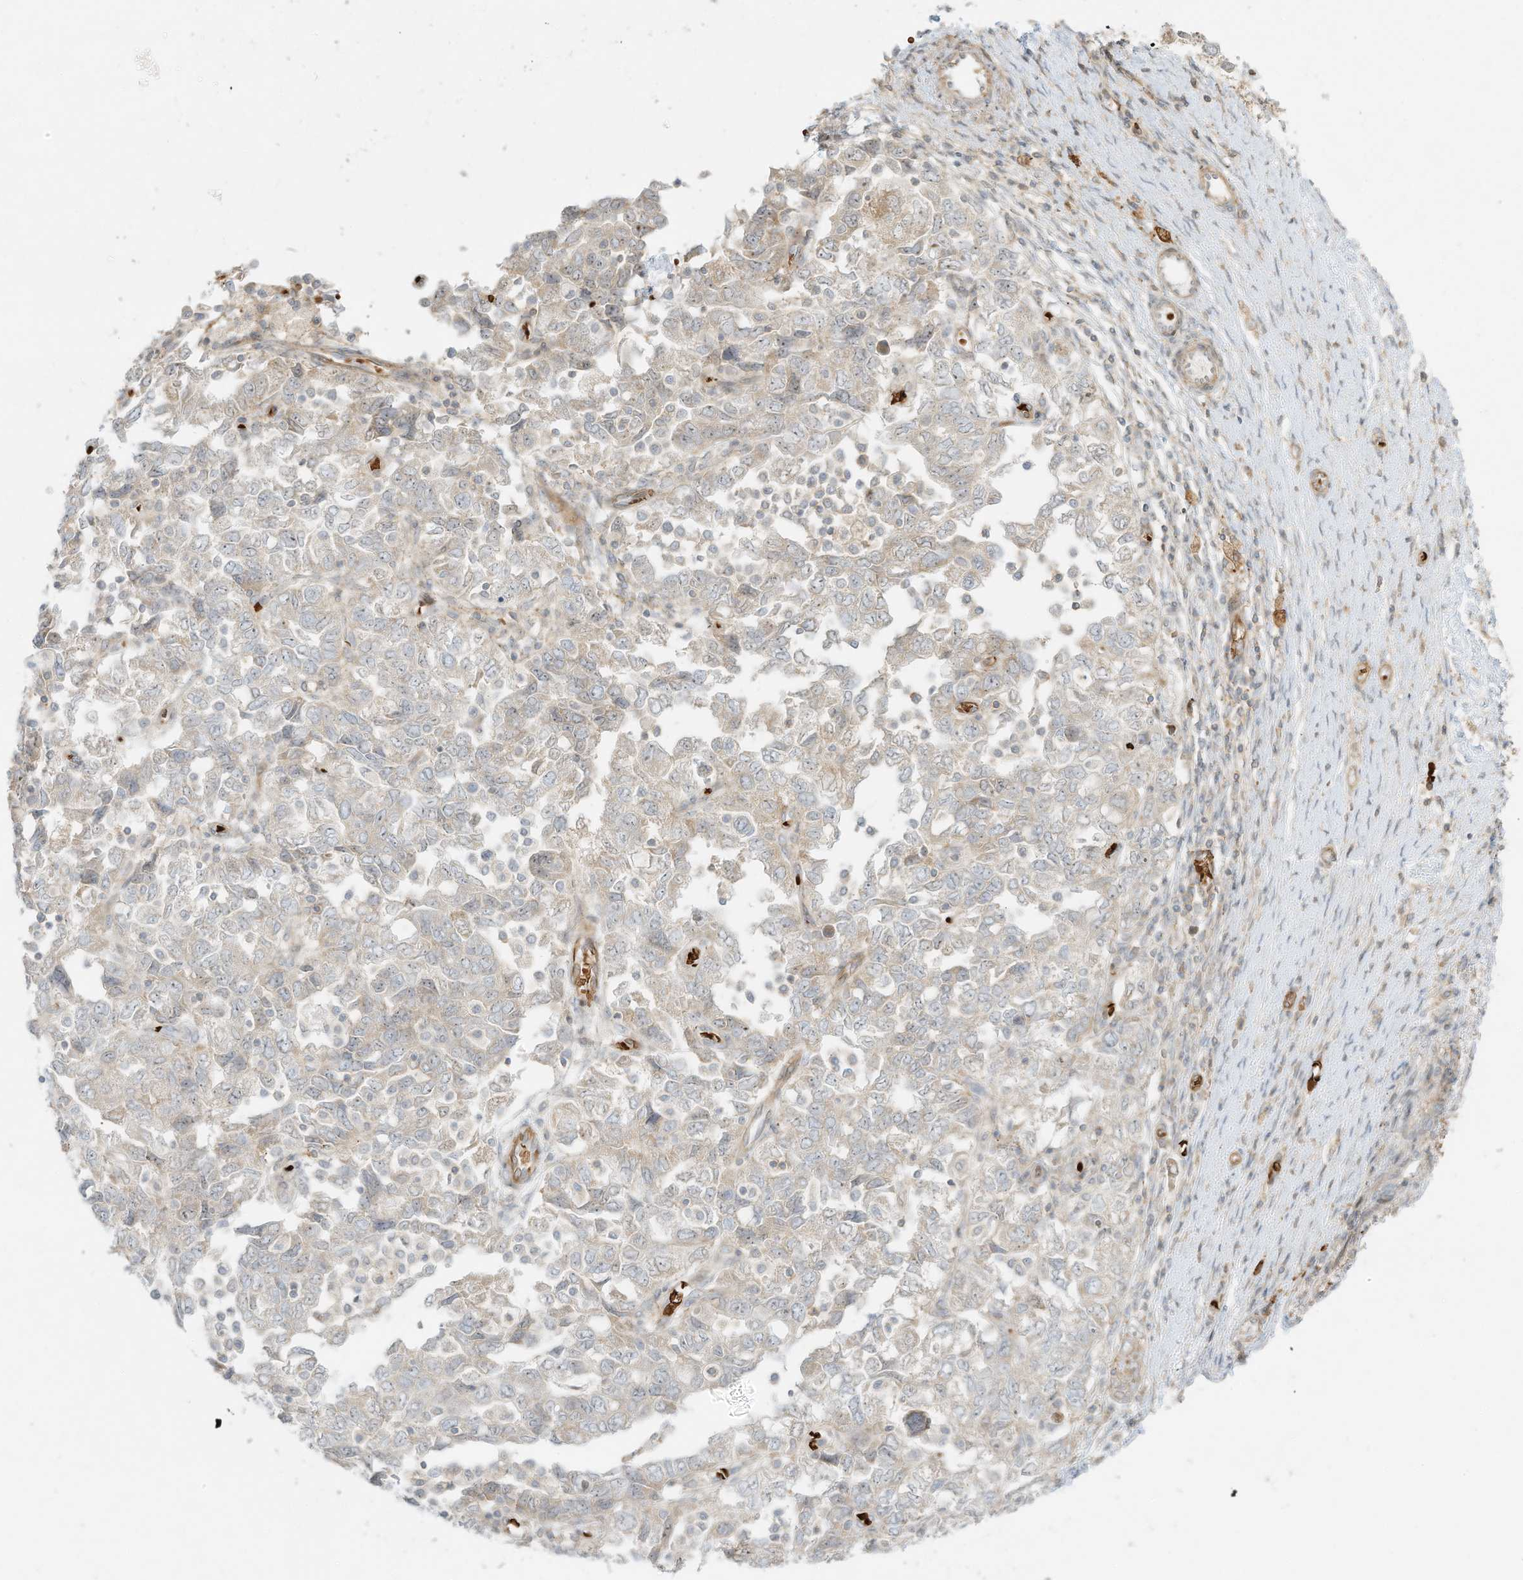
{"staining": {"intensity": "negative", "quantity": "none", "location": "none"}, "tissue": "ovarian cancer", "cell_type": "Tumor cells", "image_type": "cancer", "snomed": [{"axis": "morphology", "description": "Carcinoma, NOS"}, {"axis": "morphology", "description": "Cystadenocarcinoma, serous, NOS"}, {"axis": "topography", "description": "Ovary"}], "caption": "Carcinoma (ovarian) was stained to show a protein in brown. There is no significant expression in tumor cells.", "gene": "OFD1", "patient": {"sex": "female", "age": 69}}